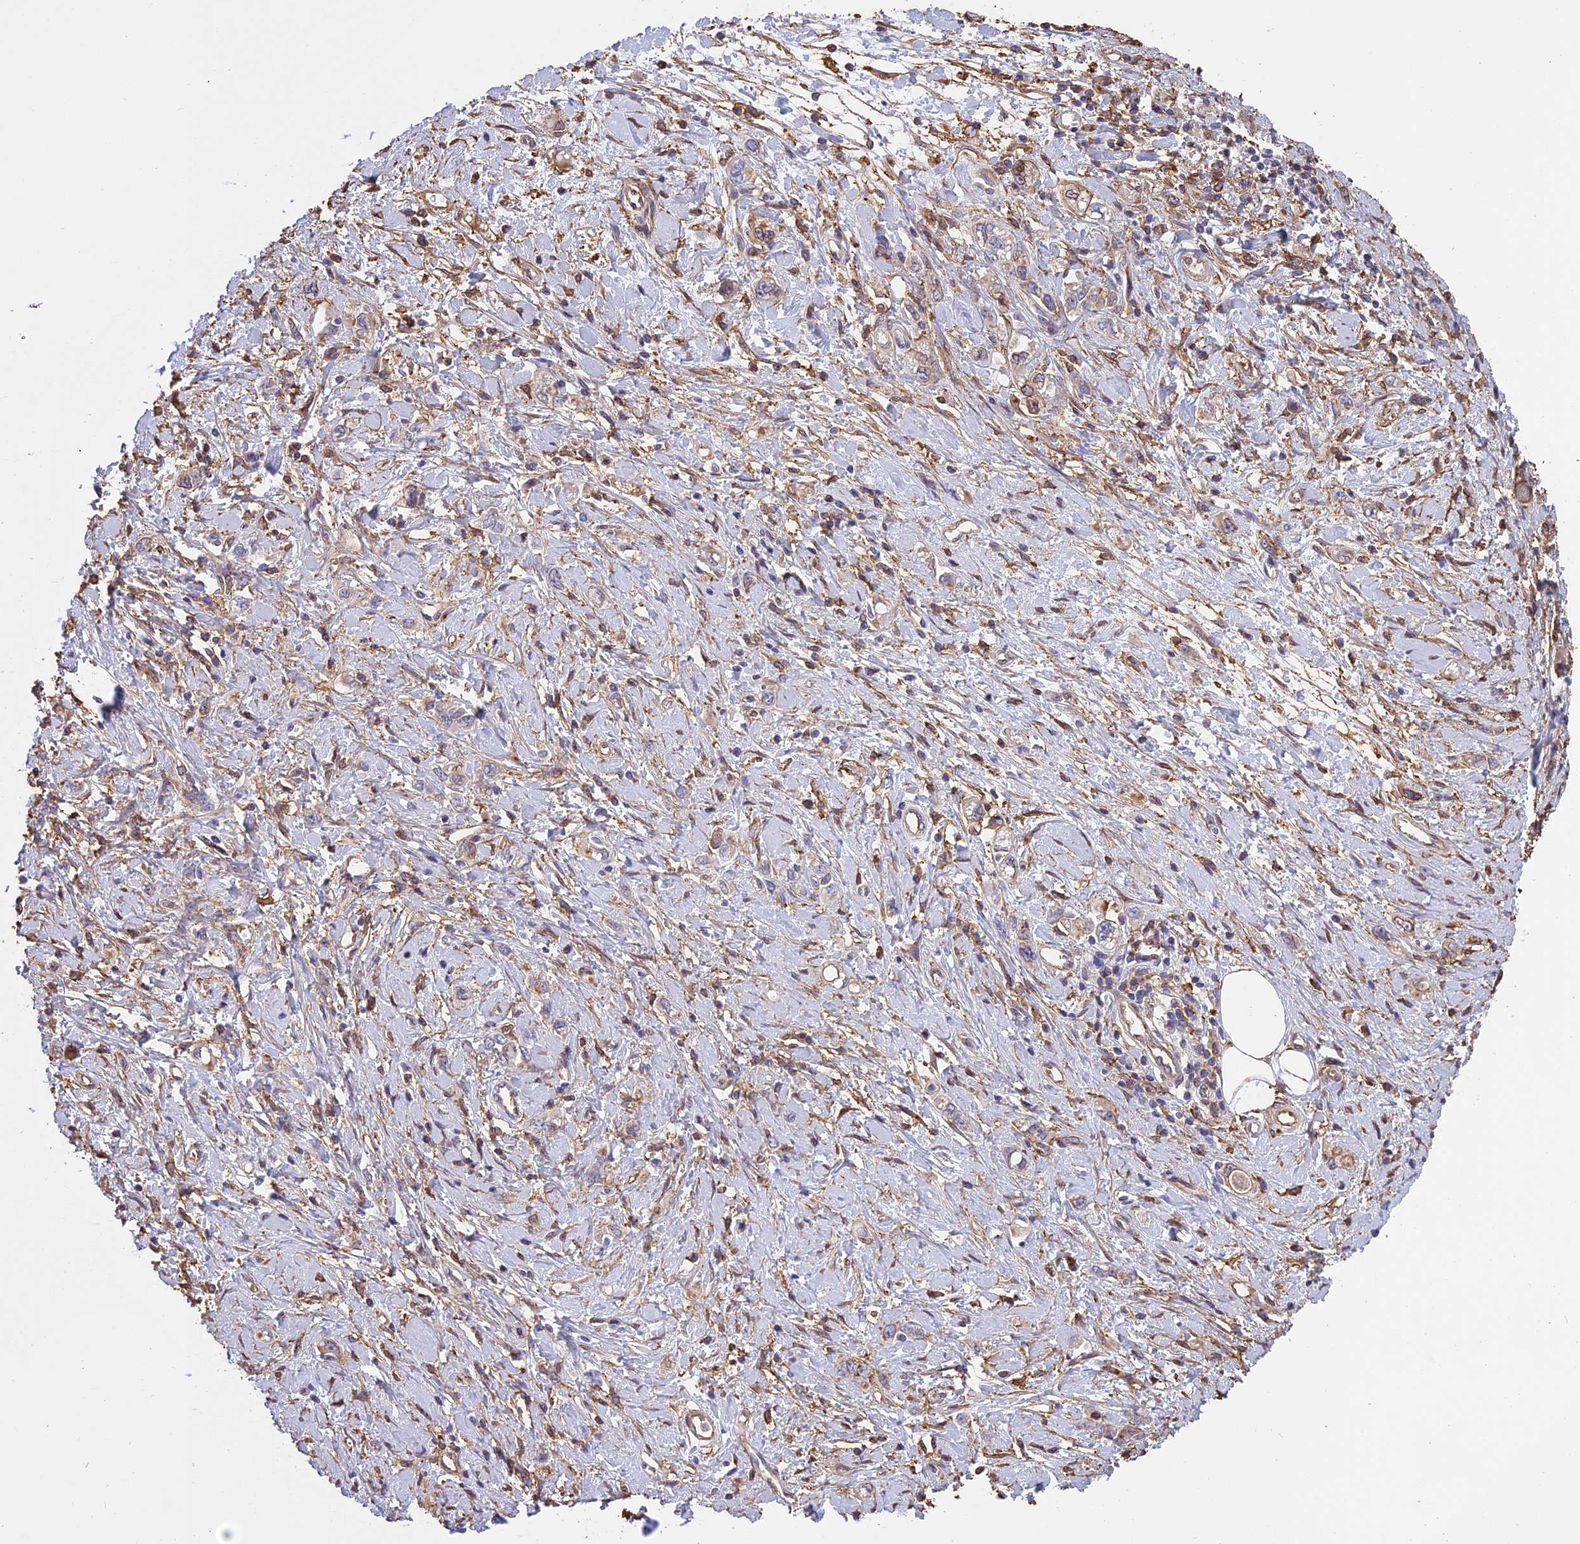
{"staining": {"intensity": "negative", "quantity": "none", "location": "none"}, "tissue": "stomach cancer", "cell_type": "Tumor cells", "image_type": "cancer", "snomed": [{"axis": "morphology", "description": "Adenocarcinoma, NOS"}, {"axis": "topography", "description": "Stomach"}], "caption": "IHC of adenocarcinoma (stomach) displays no positivity in tumor cells.", "gene": "TMEM255B", "patient": {"sex": "female", "age": 76}}